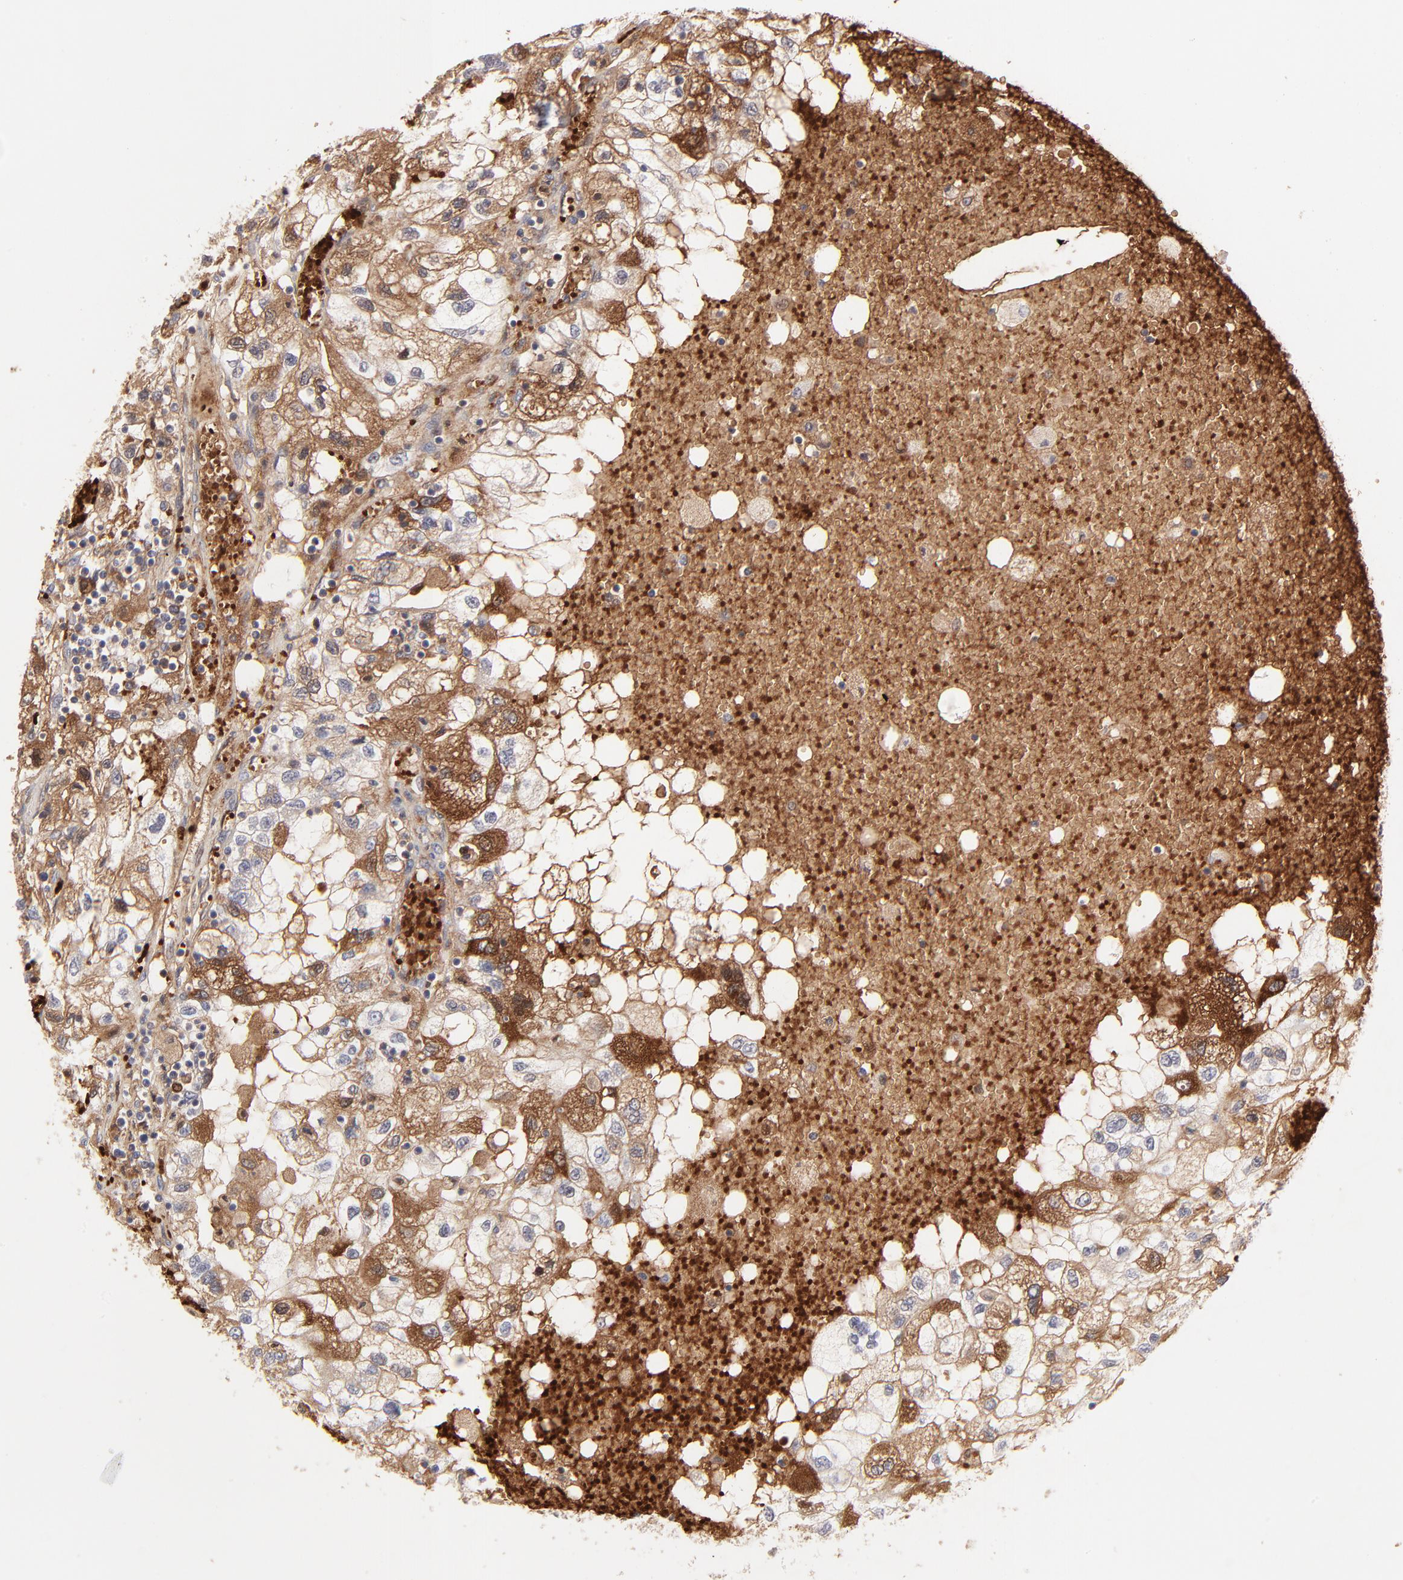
{"staining": {"intensity": "moderate", "quantity": ">75%", "location": "cytoplasmic/membranous"}, "tissue": "renal cancer", "cell_type": "Tumor cells", "image_type": "cancer", "snomed": [{"axis": "morphology", "description": "Normal tissue, NOS"}, {"axis": "morphology", "description": "Adenocarcinoma, NOS"}, {"axis": "topography", "description": "Kidney"}], "caption": "Tumor cells demonstrate medium levels of moderate cytoplasmic/membranous staining in approximately >75% of cells in human renal adenocarcinoma.", "gene": "CASP10", "patient": {"sex": "male", "age": 71}}